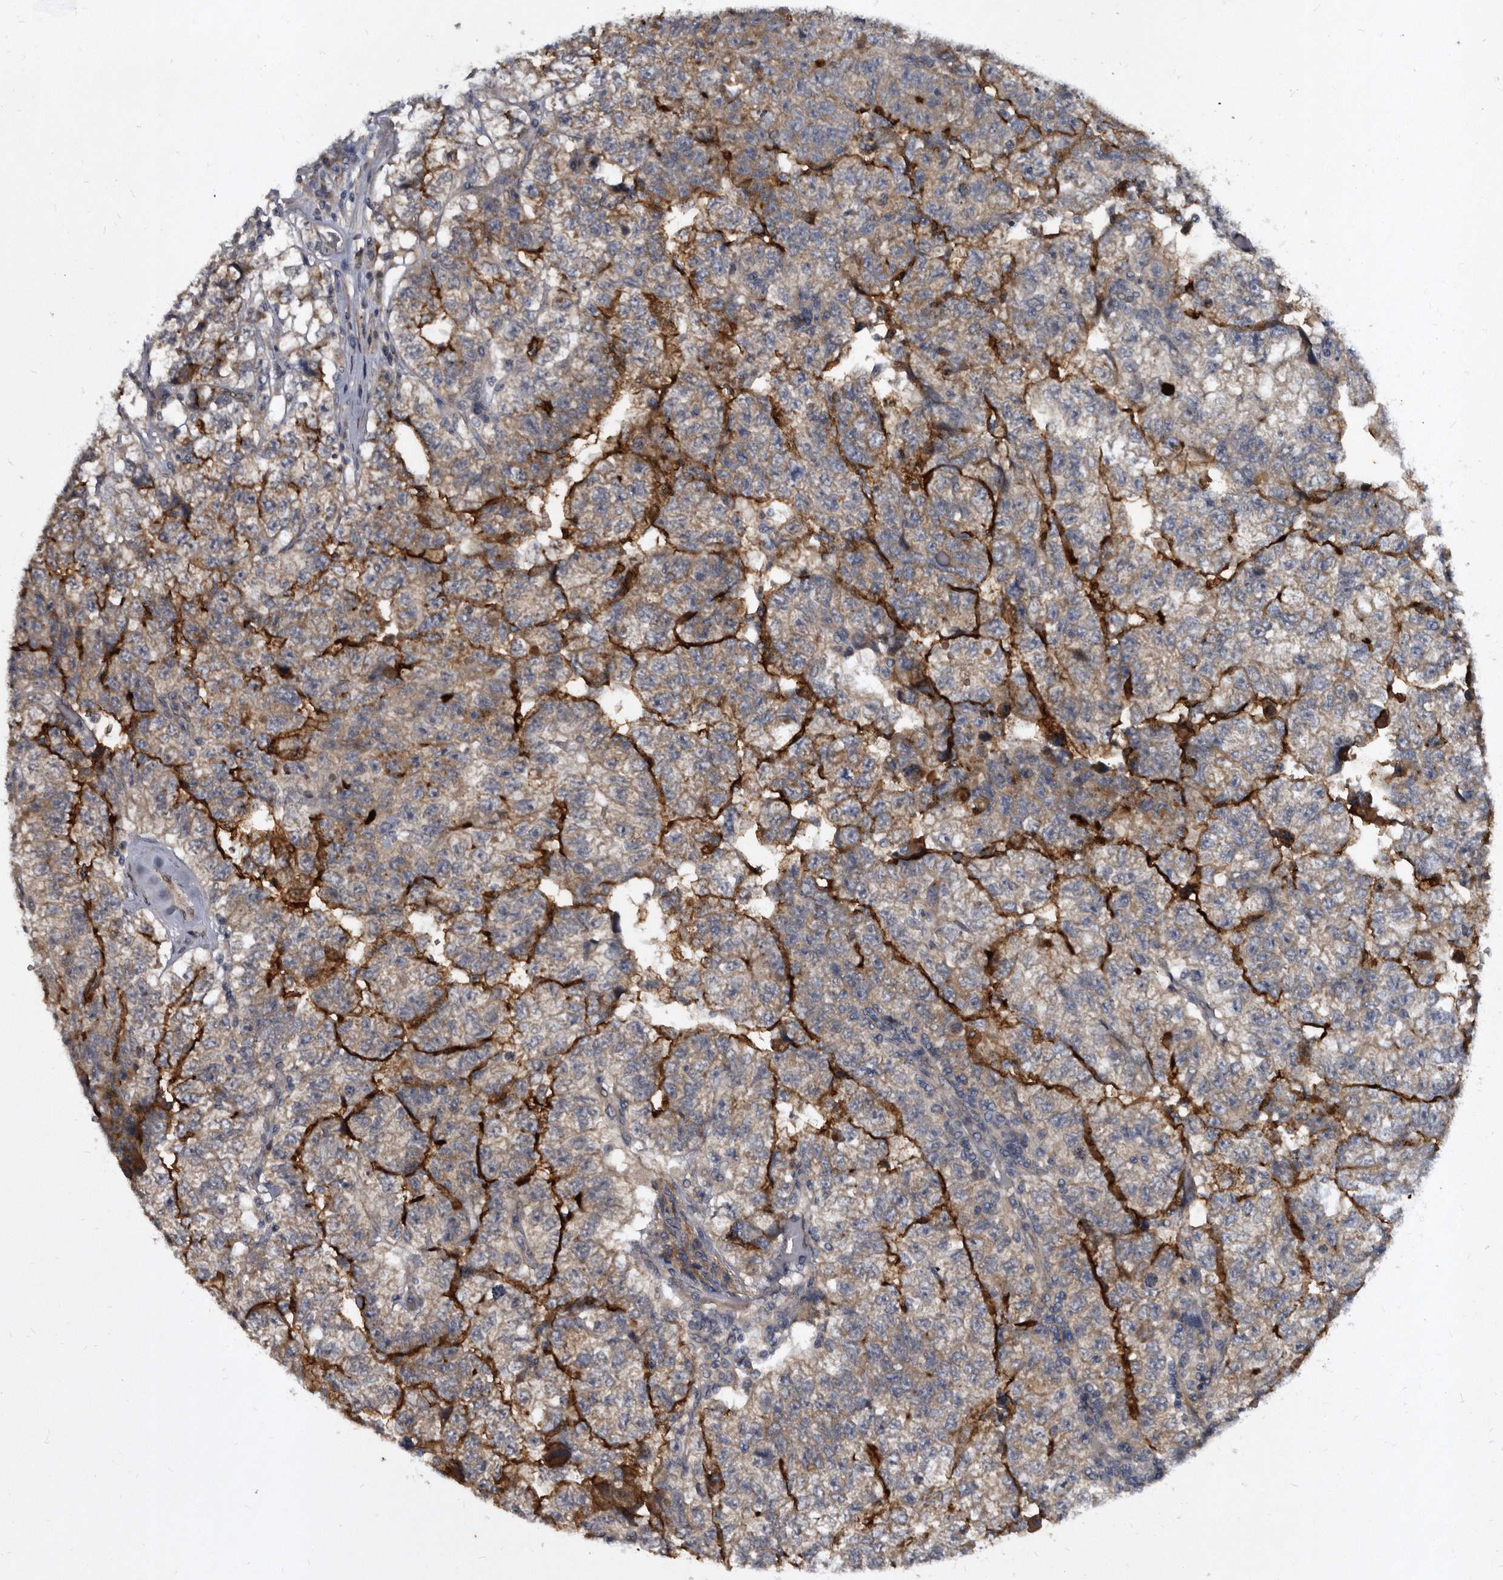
{"staining": {"intensity": "strong", "quantity": "25%-75%", "location": "cytoplasmic/membranous"}, "tissue": "testis cancer", "cell_type": "Tumor cells", "image_type": "cancer", "snomed": [{"axis": "morphology", "description": "Carcinoma, Embryonal, NOS"}, {"axis": "topography", "description": "Testis"}], "caption": "Embryonal carcinoma (testis) stained with a protein marker exhibits strong staining in tumor cells.", "gene": "PROM1", "patient": {"sex": "male", "age": 36}}